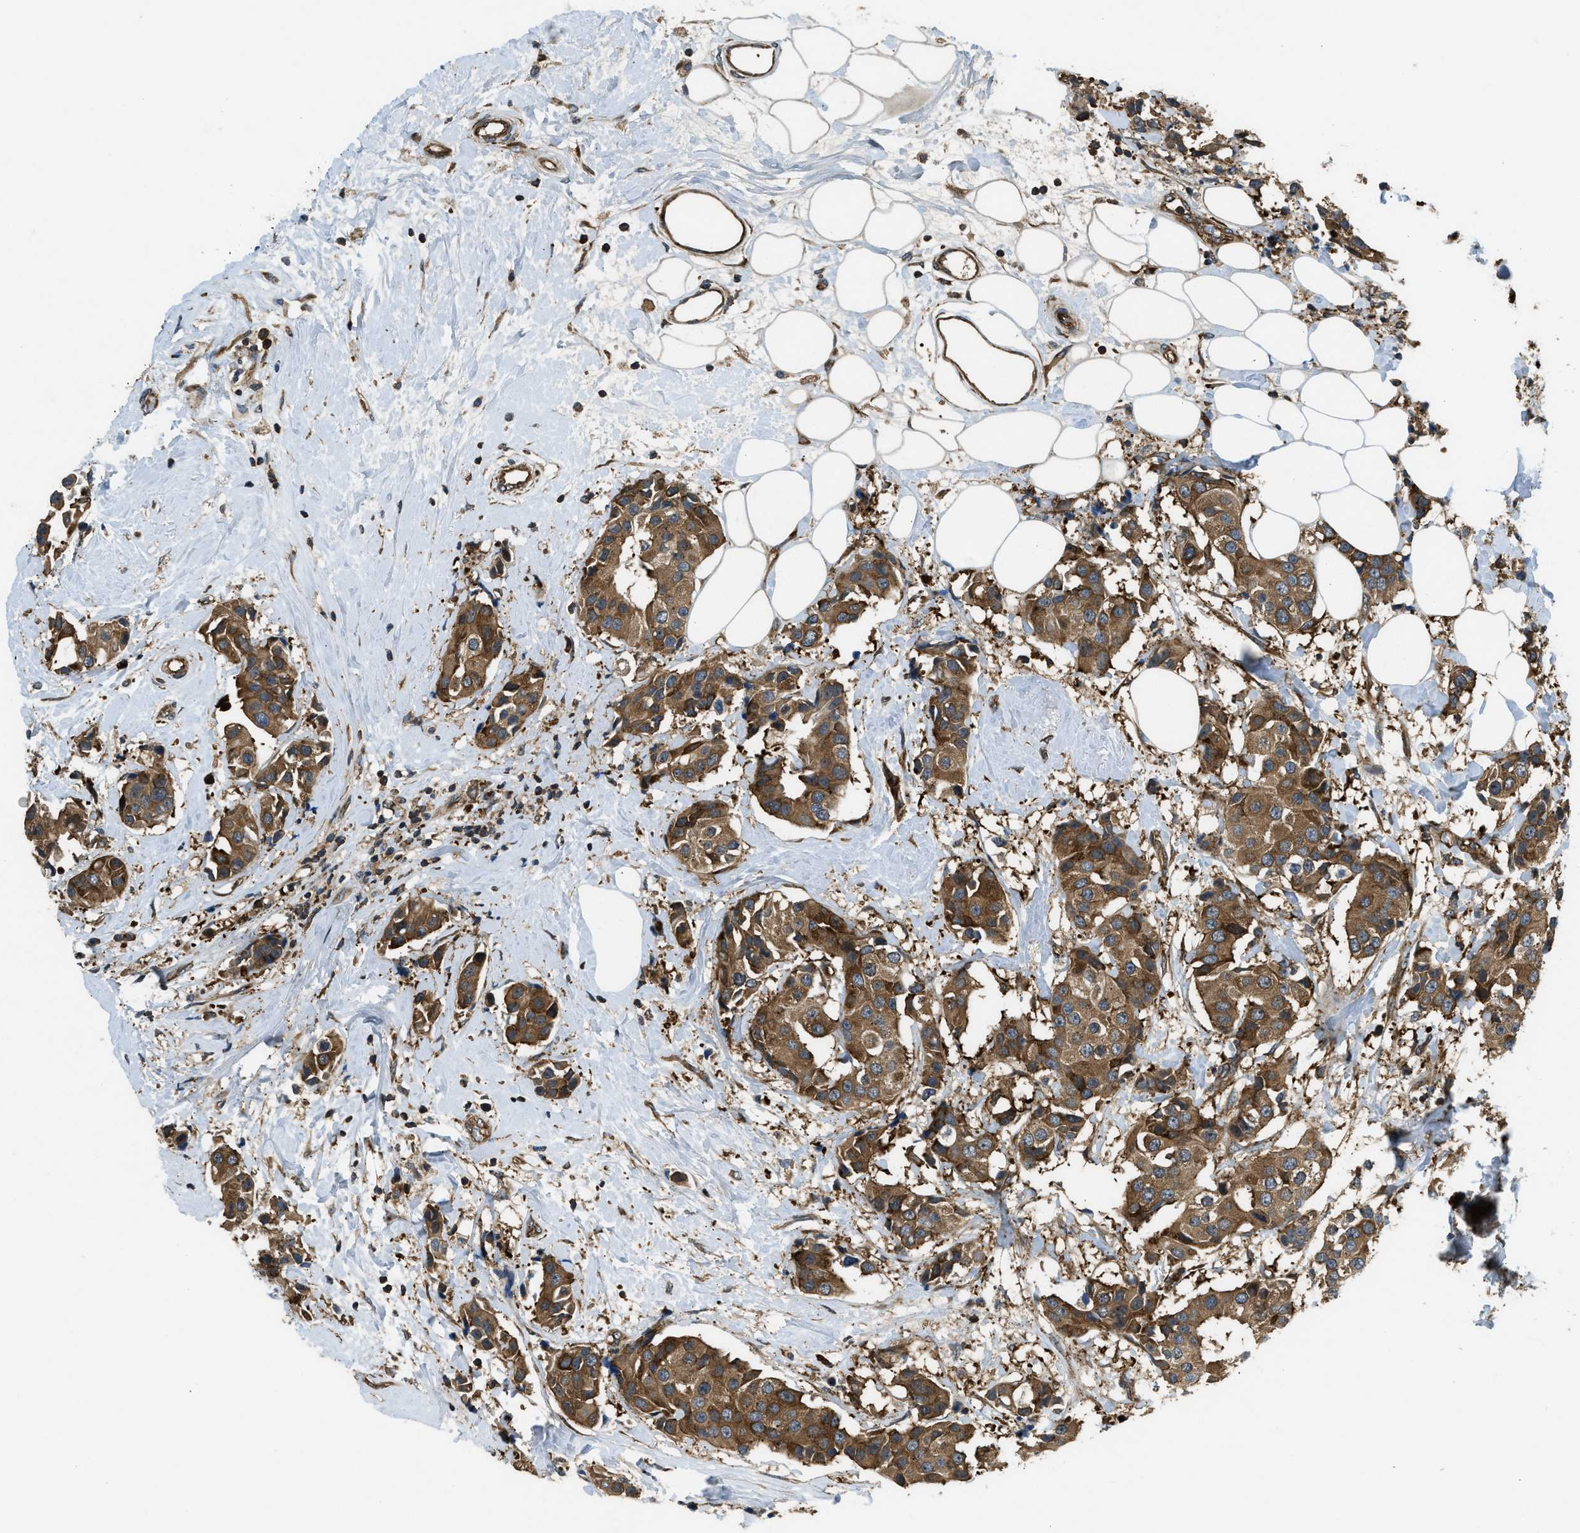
{"staining": {"intensity": "moderate", "quantity": ">75%", "location": "cytoplasmic/membranous"}, "tissue": "breast cancer", "cell_type": "Tumor cells", "image_type": "cancer", "snomed": [{"axis": "morphology", "description": "Normal tissue, NOS"}, {"axis": "morphology", "description": "Duct carcinoma"}, {"axis": "topography", "description": "Breast"}], "caption": "Breast infiltrating ductal carcinoma stained for a protein (brown) reveals moderate cytoplasmic/membranous positive expression in about >75% of tumor cells.", "gene": "RASGRF2", "patient": {"sex": "female", "age": 39}}